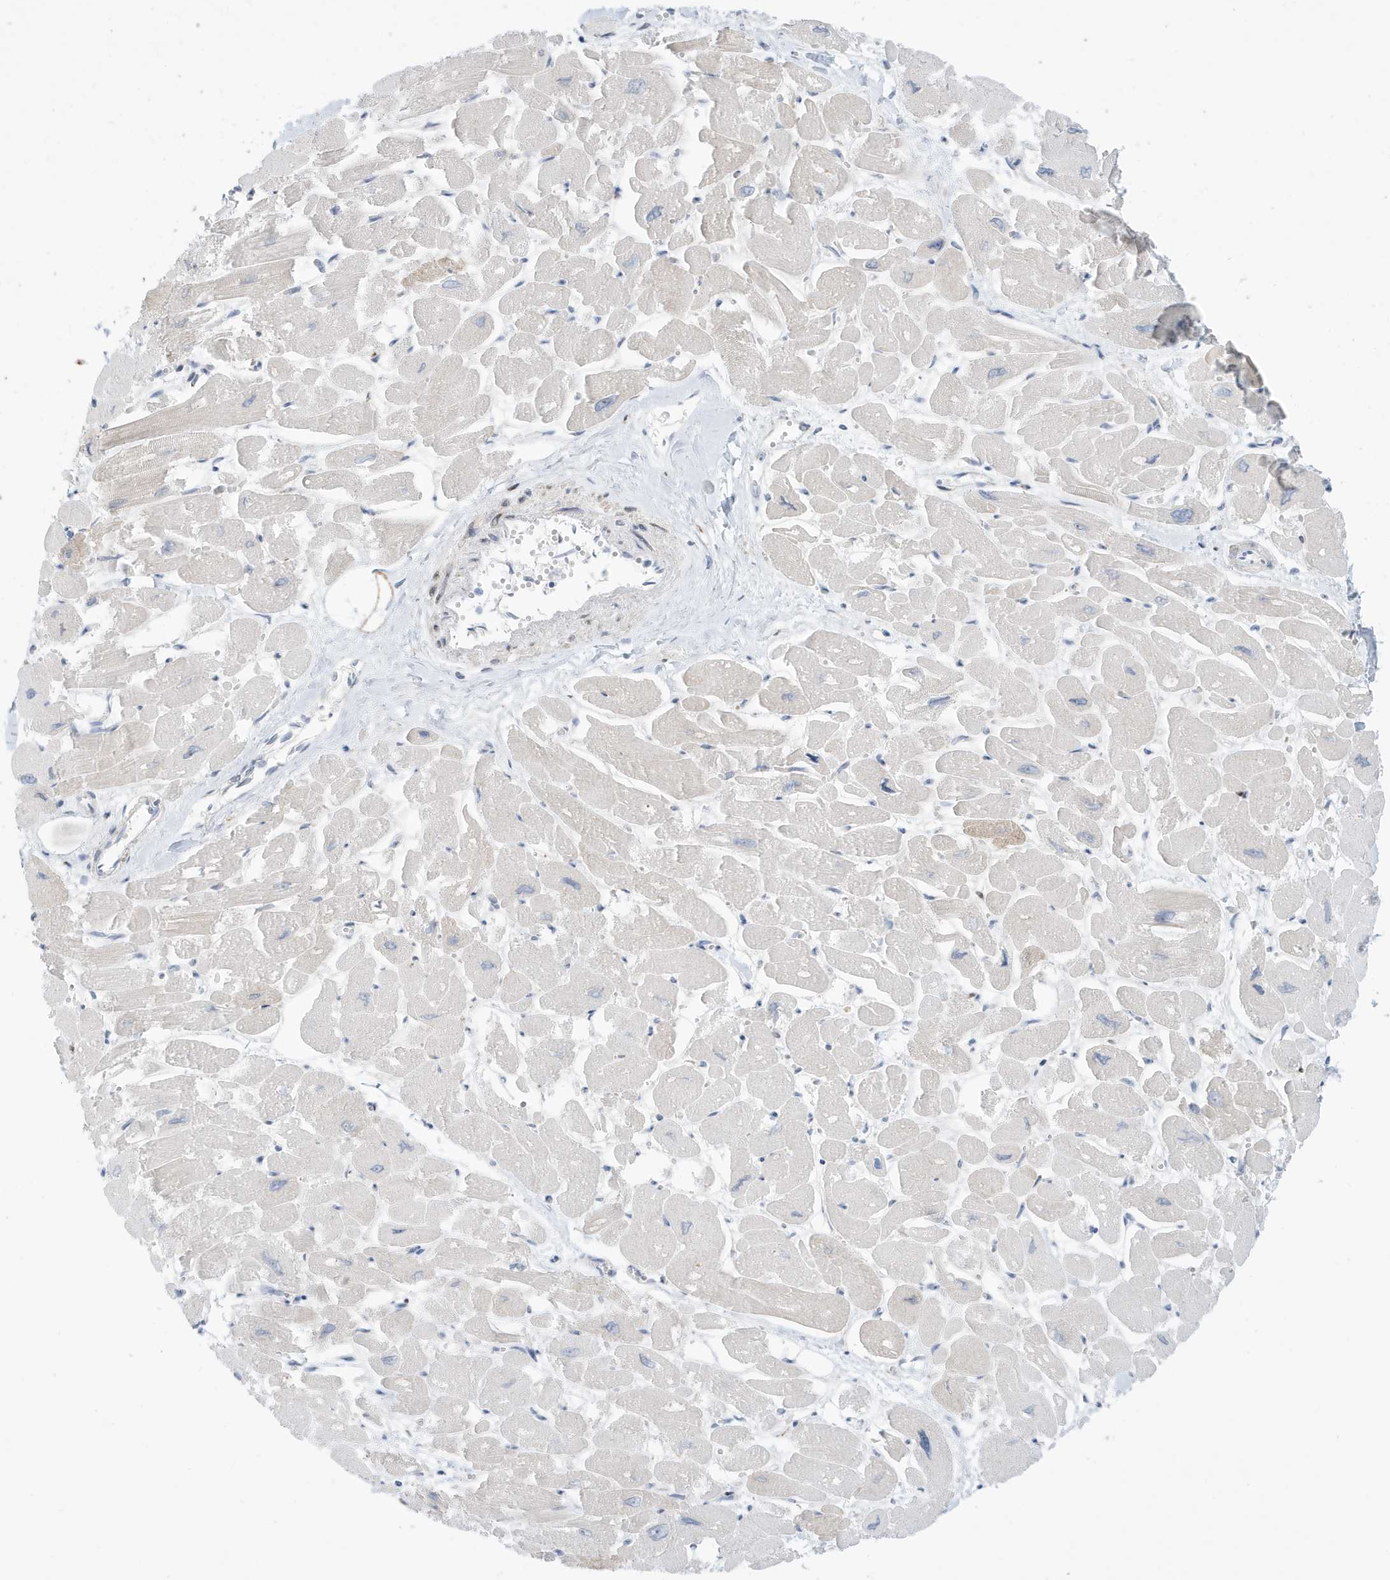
{"staining": {"intensity": "weak", "quantity": "<25%", "location": "cytoplasmic/membranous"}, "tissue": "heart muscle", "cell_type": "Cardiomyocytes", "image_type": "normal", "snomed": [{"axis": "morphology", "description": "Normal tissue, NOS"}, {"axis": "topography", "description": "Heart"}], "caption": "IHC micrograph of unremarkable human heart muscle stained for a protein (brown), which exhibits no positivity in cardiomyocytes.", "gene": "SEMA3F", "patient": {"sex": "male", "age": 54}}